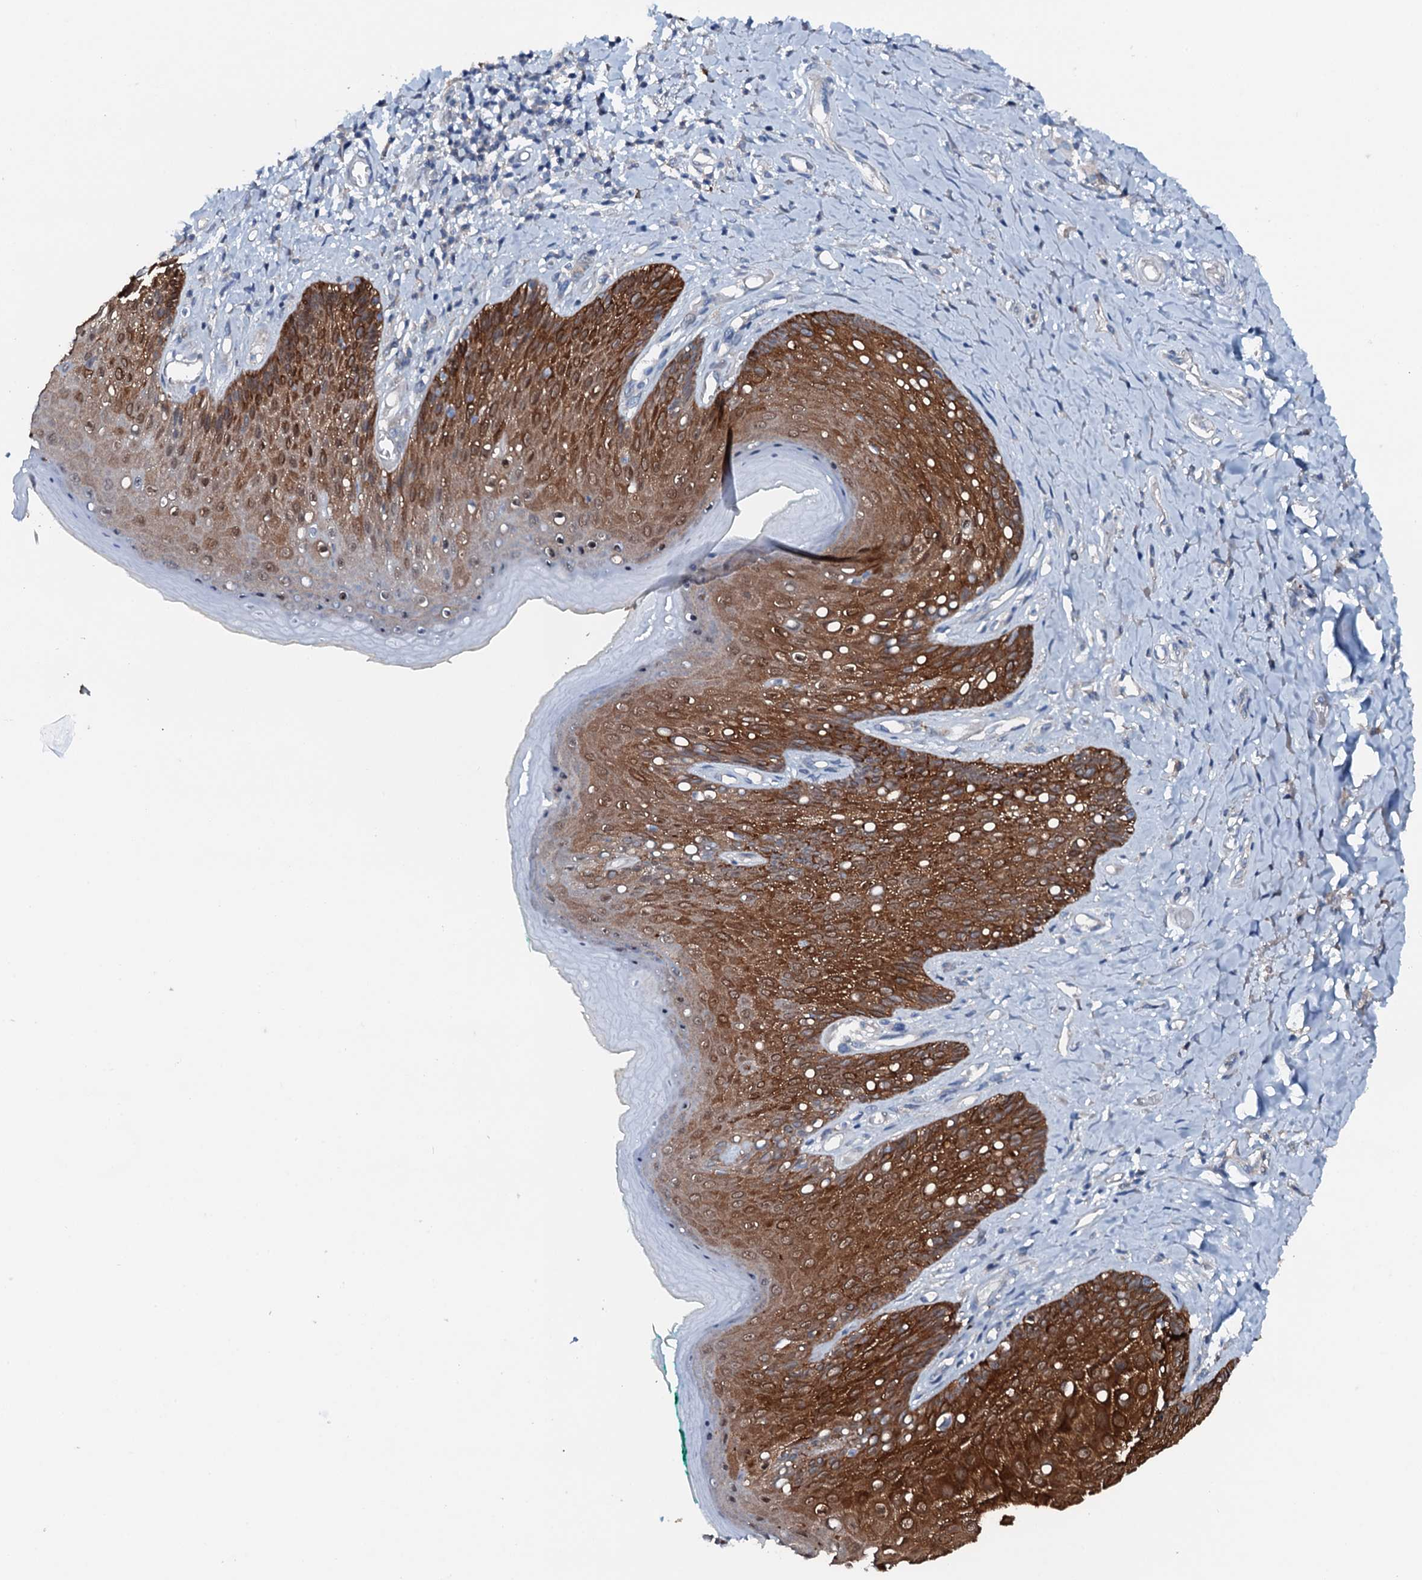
{"staining": {"intensity": "strong", "quantity": "25%-75%", "location": "cytoplasmic/membranous"}, "tissue": "skin", "cell_type": "Epidermal cells", "image_type": "normal", "snomed": [{"axis": "morphology", "description": "Normal tissue, NOS"}, {"axis": "topography", "description": "Anal"}], "caption": "The immunohistochemical stain highlights strong cytoplasmic/membranous staining in epidermal cells of unremarkable skin. (IHC, brightfield microscopy, high magnification).", "gene": "GFOD2", "patient": {"sex": "male", "age": 78}}